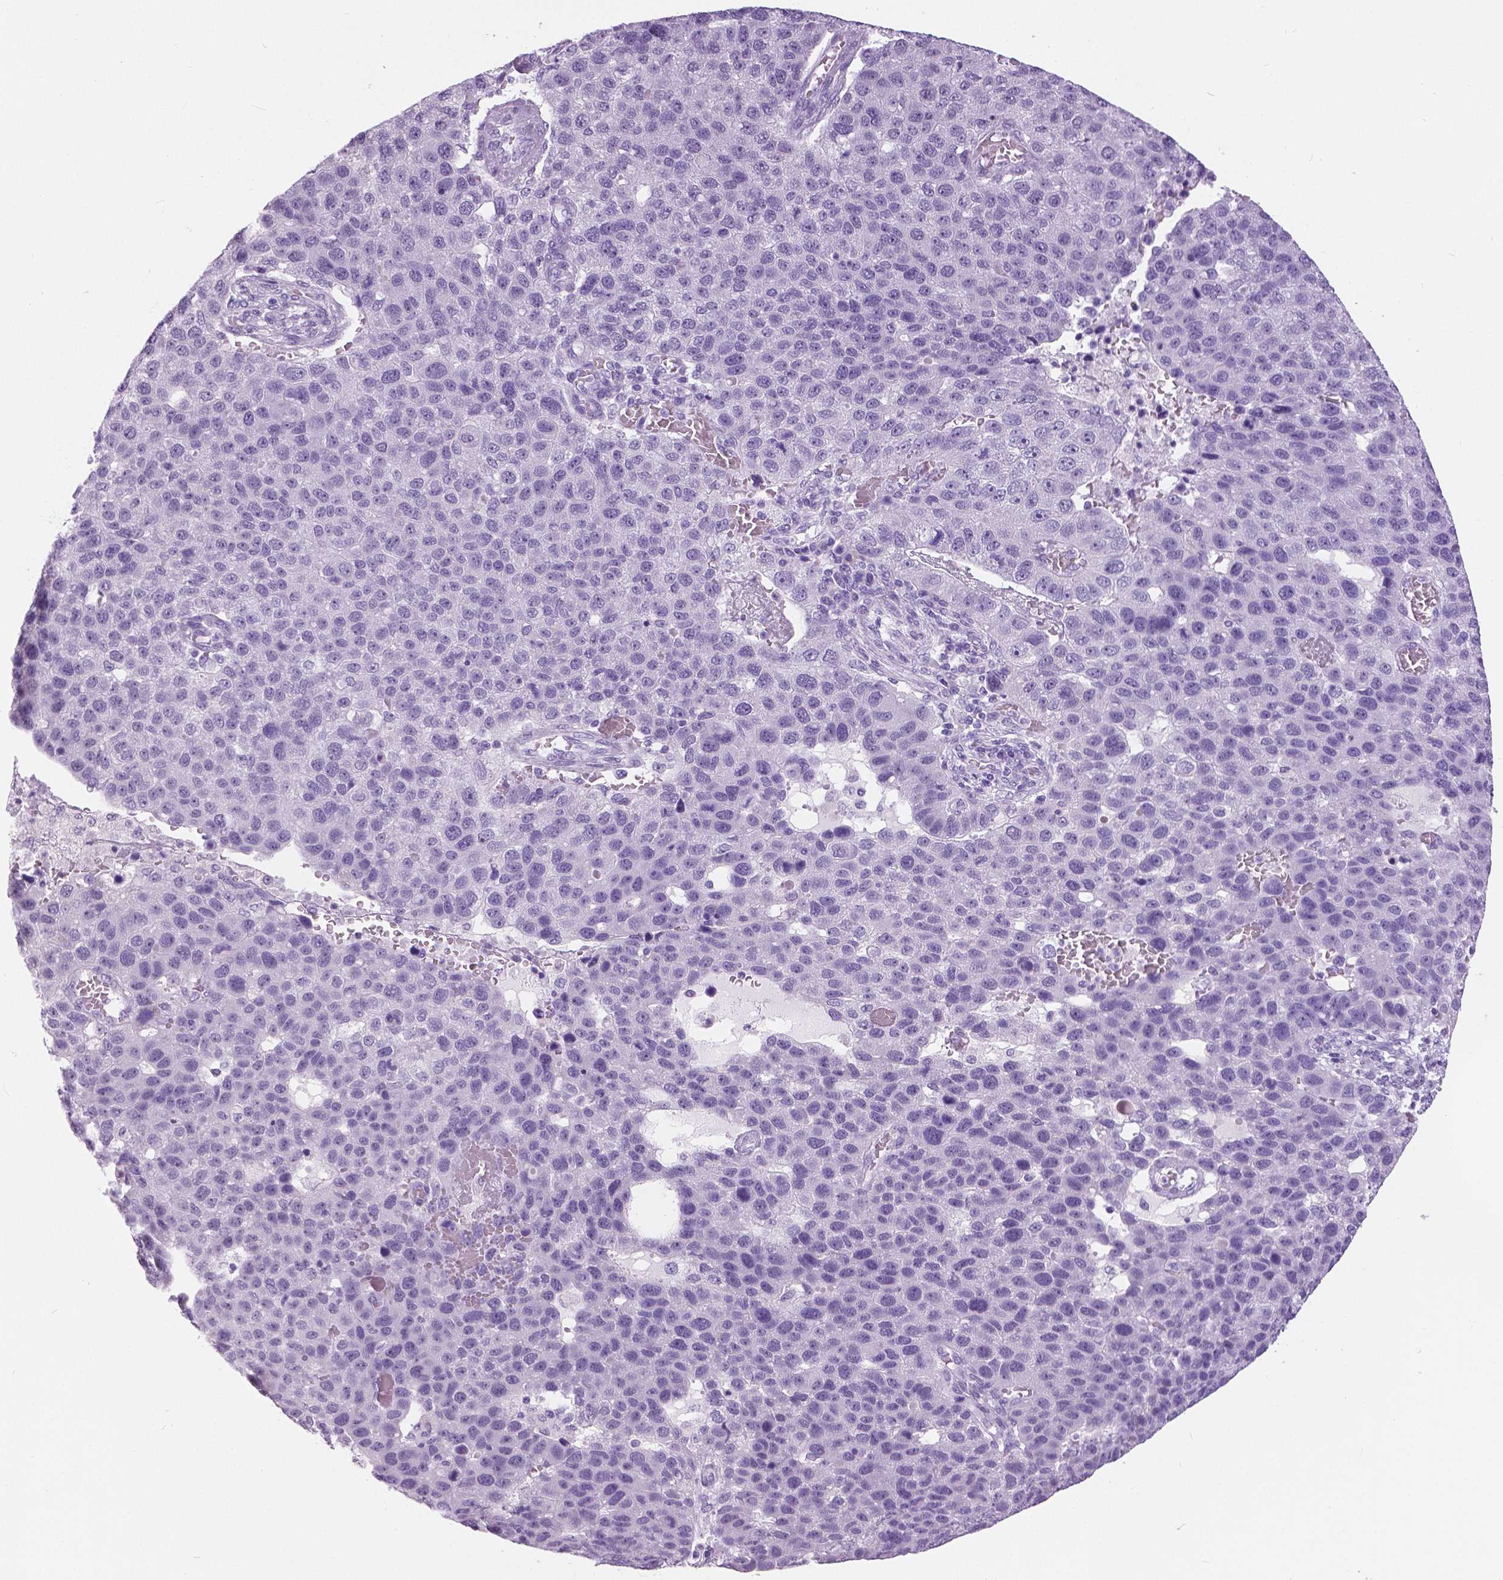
{"staining": {"intensity": "negative", "quantity": "none", "location": "none"}, "tissue": "pancreatic cancer", "cell_type": "Tumor cells", "image_type": "cancer", "snomed": [{"axis": "morphology", "description": "Adenocarcinoma, NOS"}, {"axis": "topography", "description": "Pancreas"}], "caption": "The immunohistochemistry (IHC) image has no significant staining in tumor cells of pancreatic cancer (adenocarcinoma) tissue.", "gene": "MYOM1", "patient": {"sex": "female", "age": 61}}